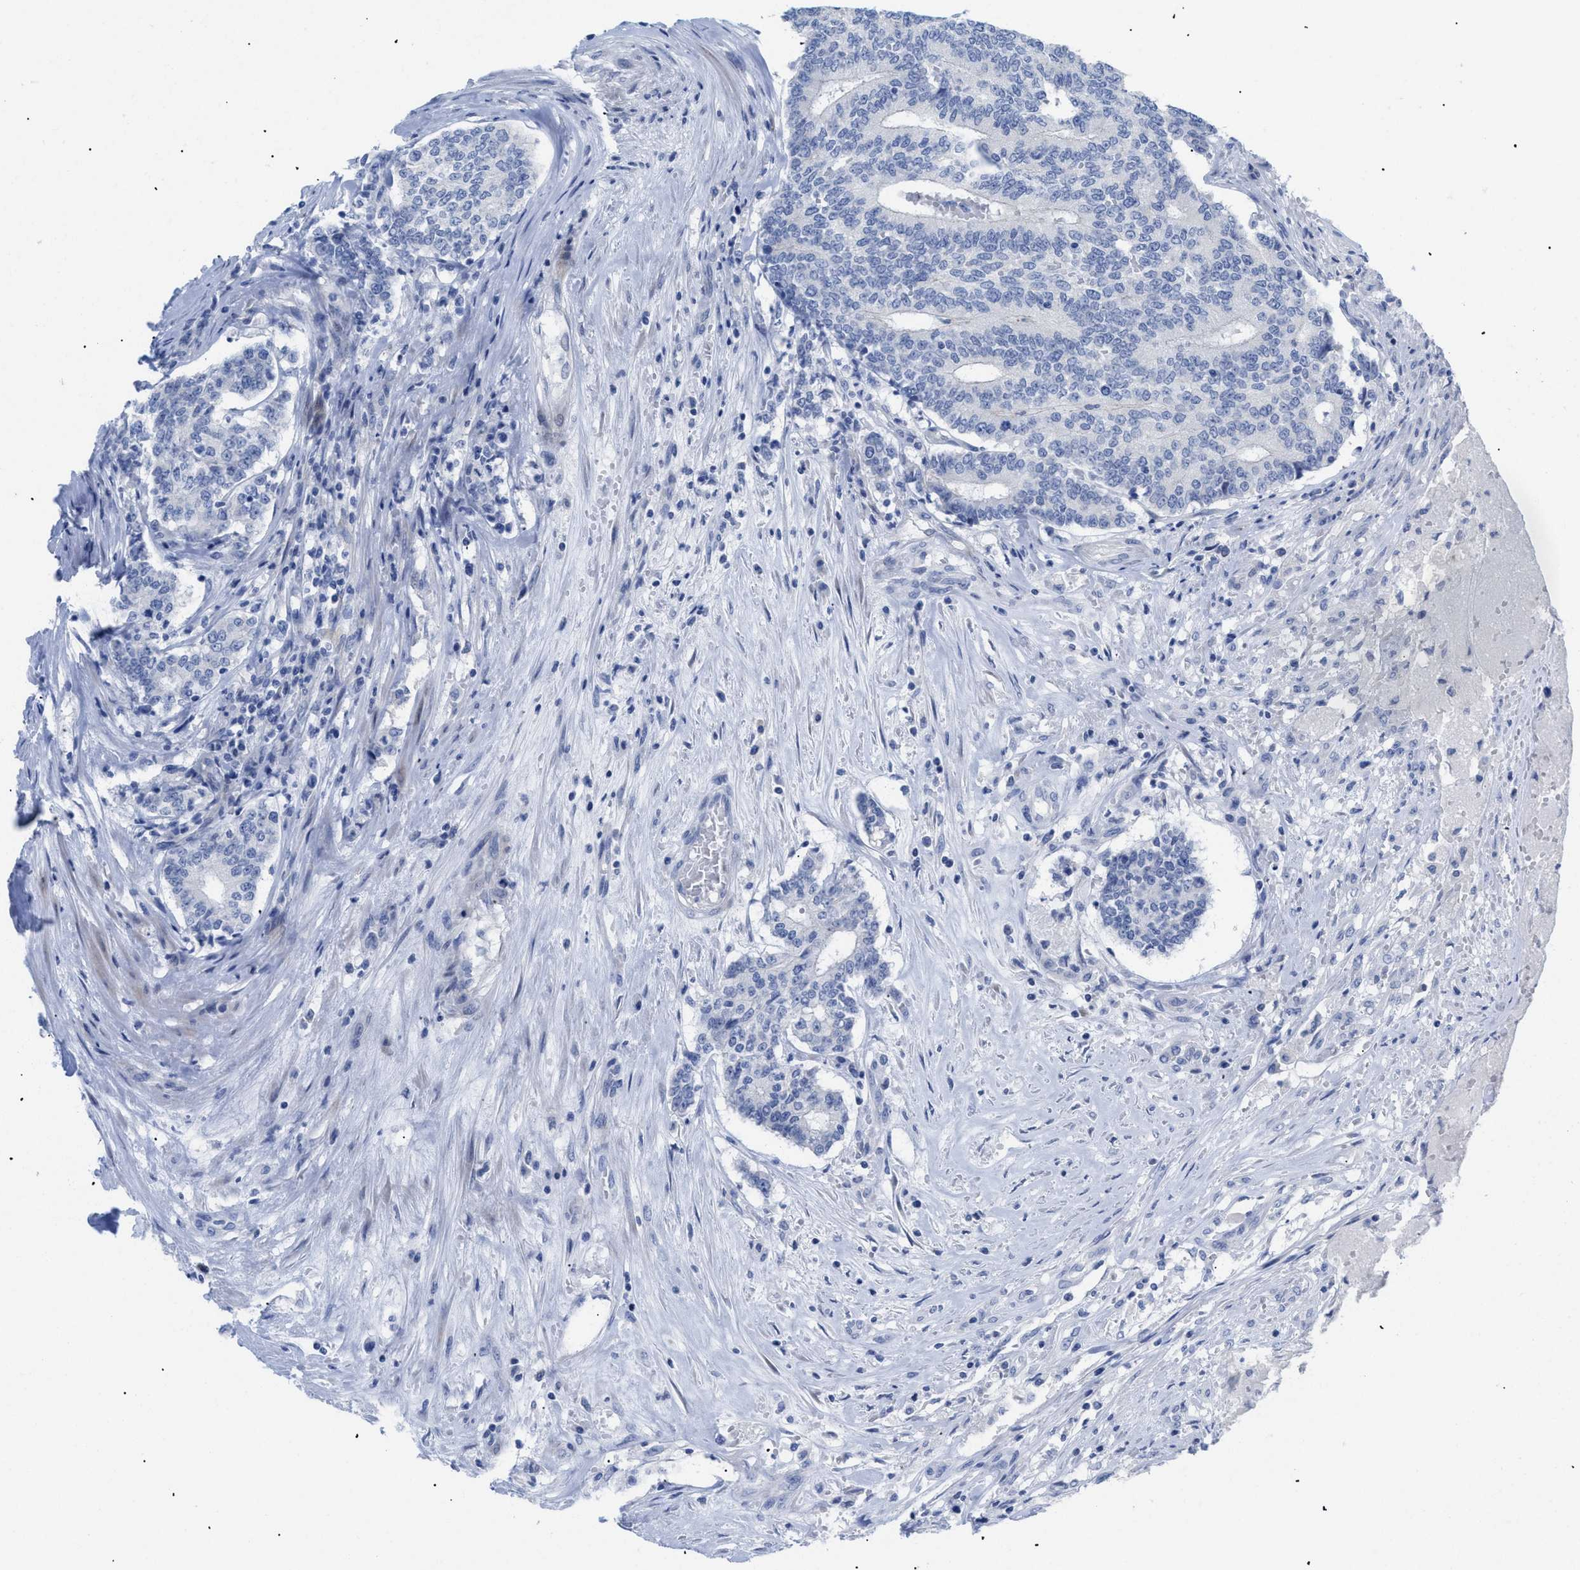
{"staining": {"intensity": "negative", "quantity": "none", "location": "none"}, "tissue": "prostate cancer", "cell_type": "Tumor cells", "image_type": "cancer", "snomed": [{"axis": "morphology", "description": "Normal tissue, NOS"}, {"axis": "morphology", "description": "Adenocarcinoma, High grade"}, {"axis": "topography", "description": "Prostate"}, {"axis": "topography", "description": "Seminal veicle"}], "caption": "The histopathology image shows no staining of tumor cells in prostate cancer (high-grade adenocarcinoma).", "gene": "CAV3", "patient": {"sex": "male", "age": 55}}